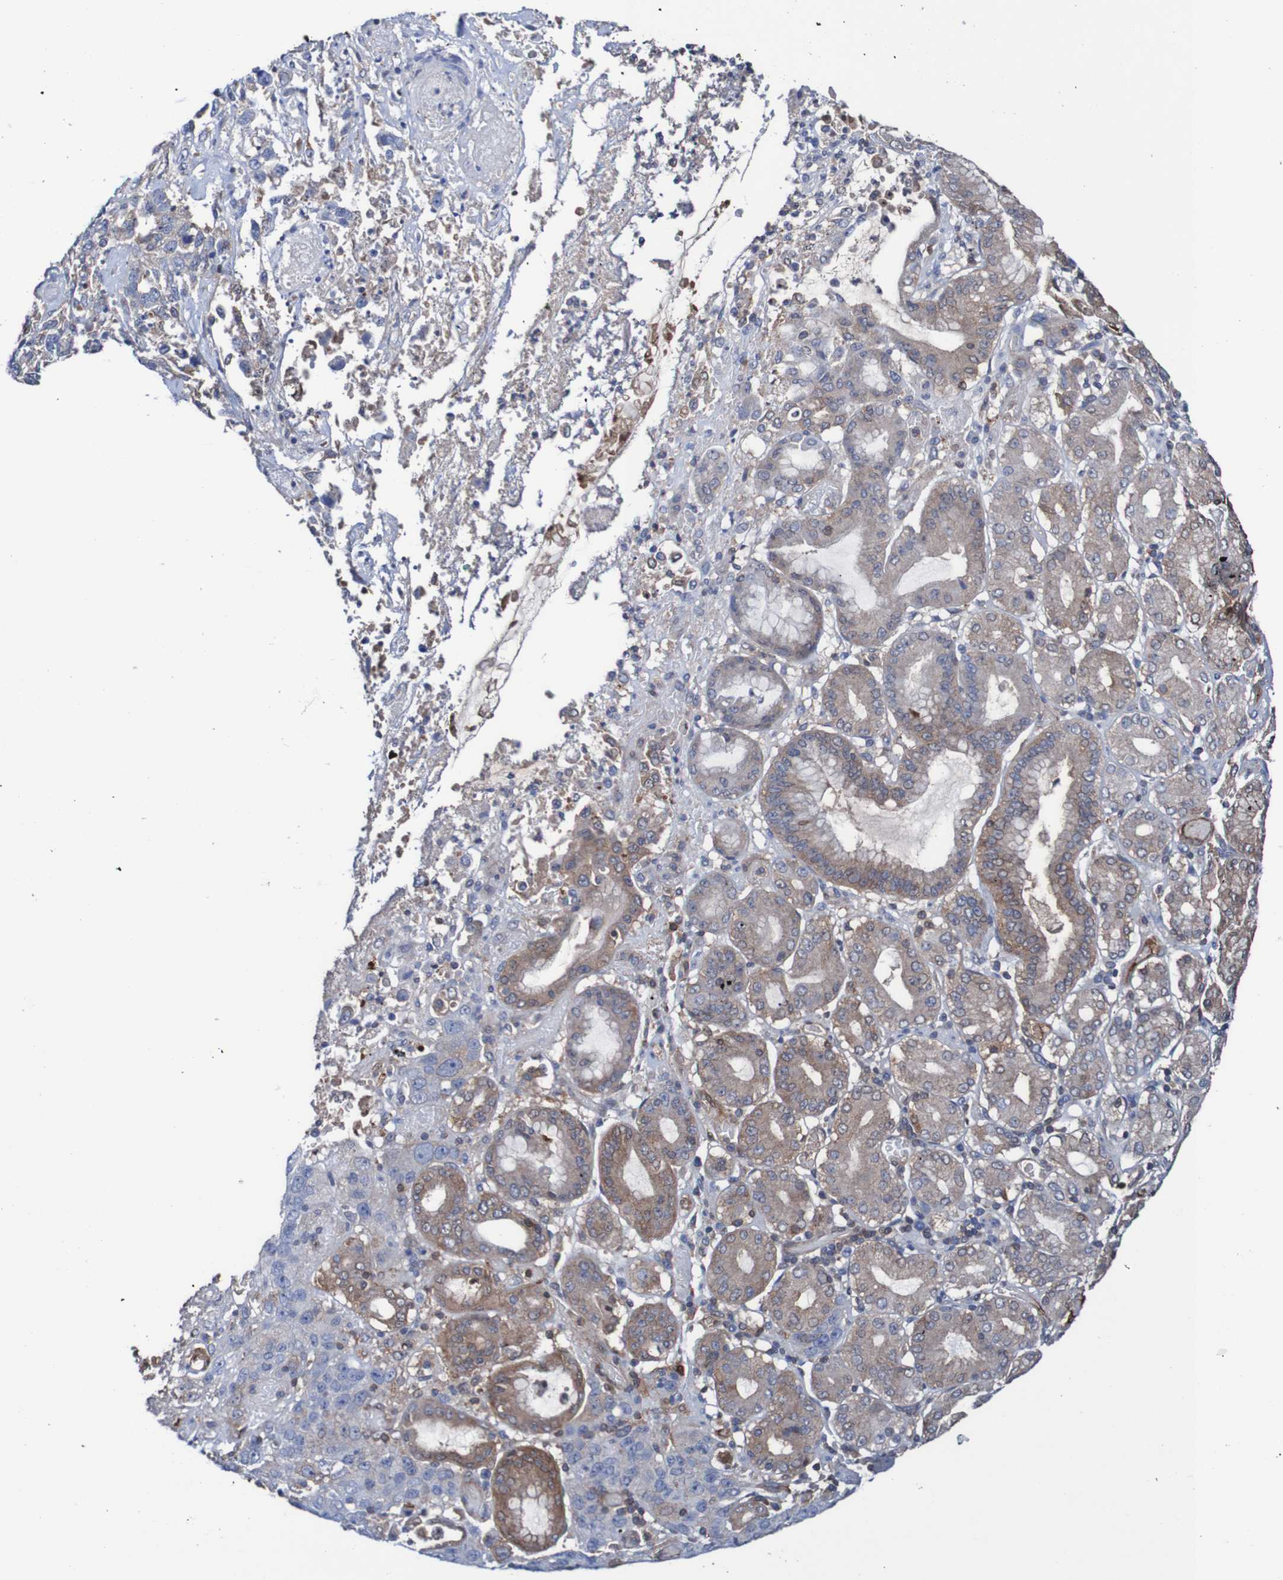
{"staining": {"intensity": "moderate", "quantity": ">75%", "location": "cytoplasmic/membranous"}, "tissue": "stomach cancer", "cell_type": "Tumor cells", "image_type": "cancer", "snomed": [{"axis": "morphology", "description": "Normal tissue, NOS"}, {"axis": "morphology", "description": "Adenocarcinoma, NOS"}, {"axis": "topography", "description": "Stomach"}], "caption": "Immunohistochemistry photomicrograph of human stomach adenocarcinoma stained for a protein (brown), which shows medium levels of moderate cytoplasmic/membranous staining in approximately >75% of tumor cells.", "gene": "RIGI", "patient": {"sex": "male", "age": 48}}